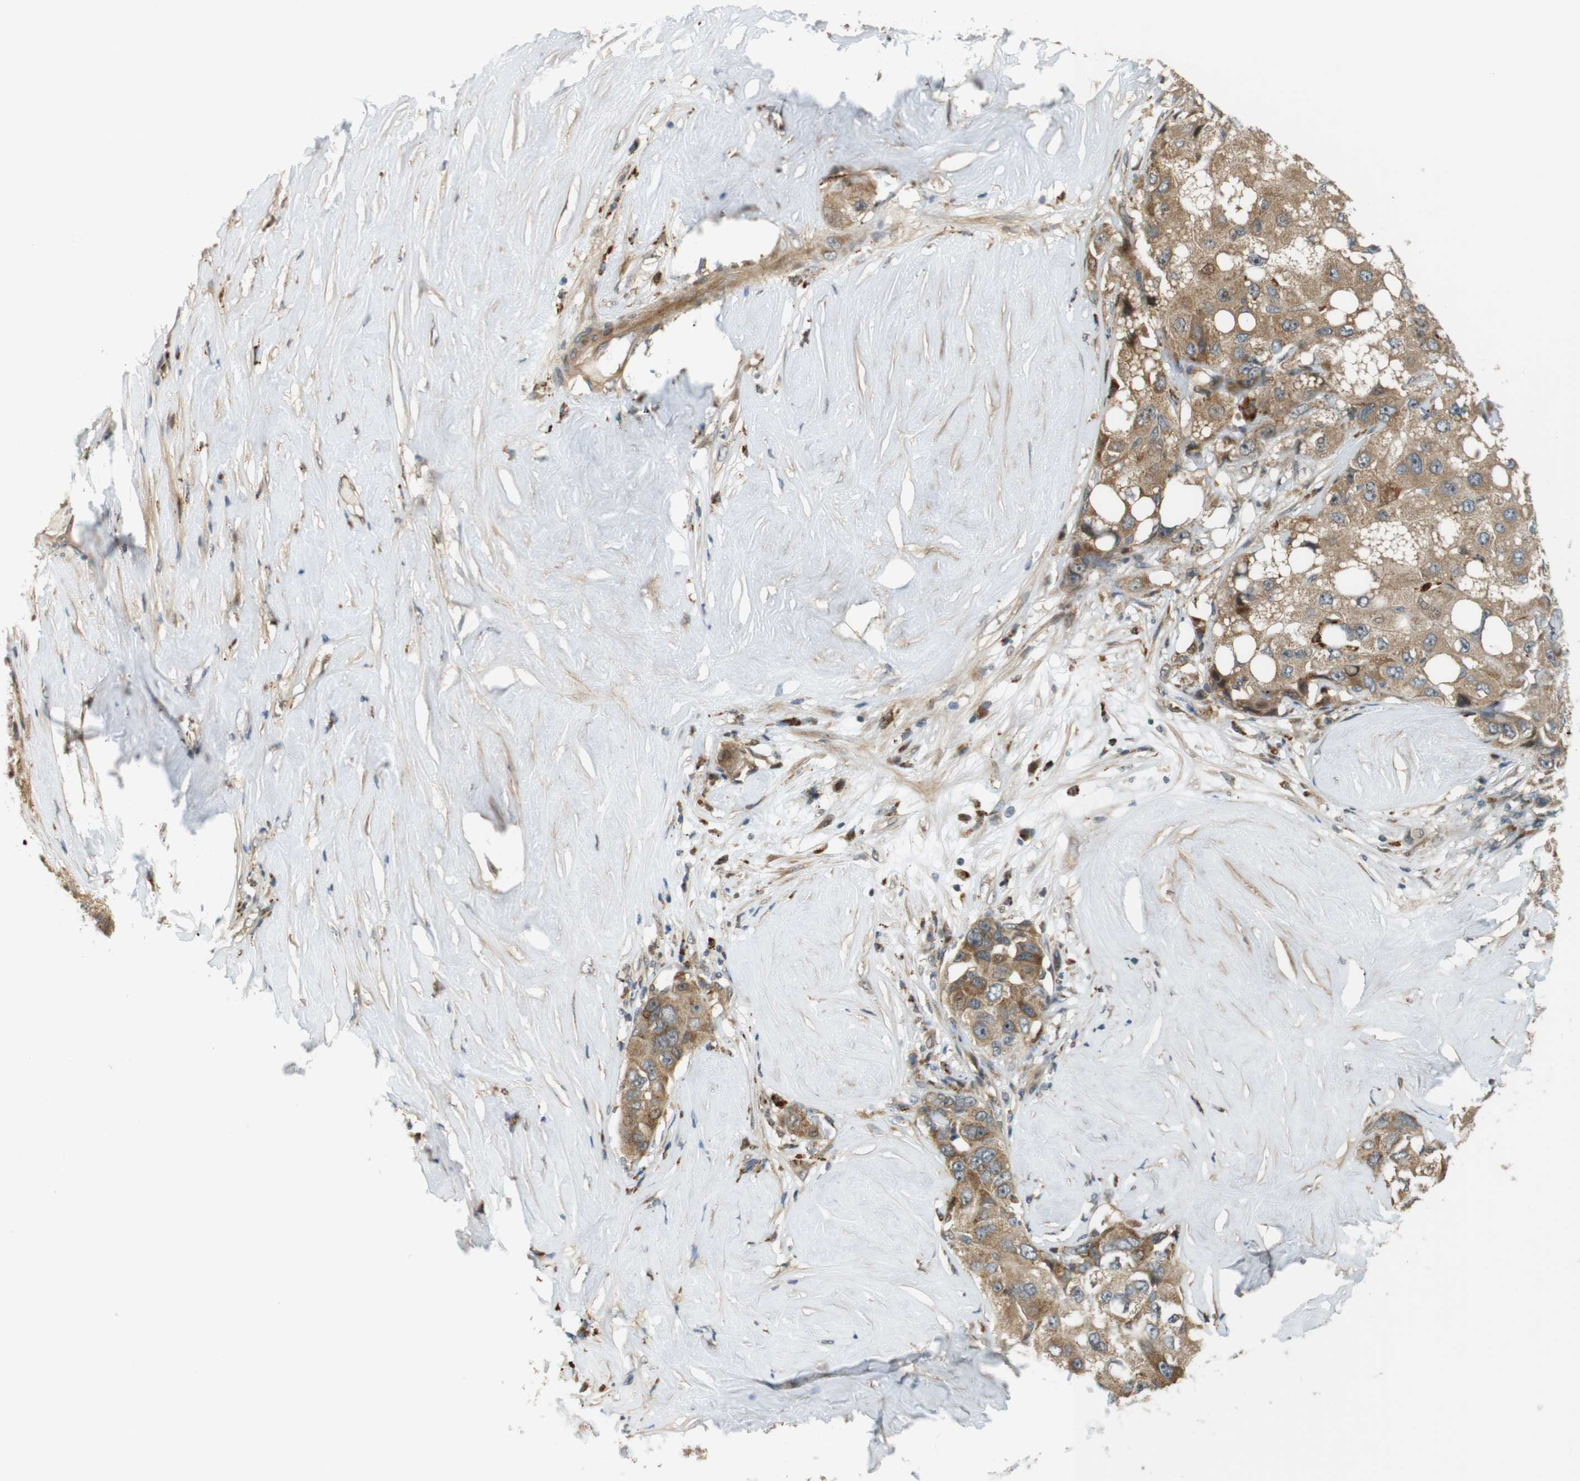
{"staining": {"intensity": "moderate", "quantity": ">75%", "location": "cytoplasmic/membranous"}, "tissue": "liver cancer", "cell_type": "Tumor cells", "image_type": "cancer", "snomed": [{"axis": "morphology", "description": "Carcinoma, Hepatocellular, NOS"}, {"axis": "topography", "description": "Liver"}], "caption": "Tumor cells display moderate cytoplasmic/membranous staining in approximately >75% of cells in liver cancer (hepatocellular carcinoma). The protein of interest is shown in brown color, while the nuclei are stained blue.", "gene": "TSPAN9", "patient": {"sex": "male", "age": 80}}